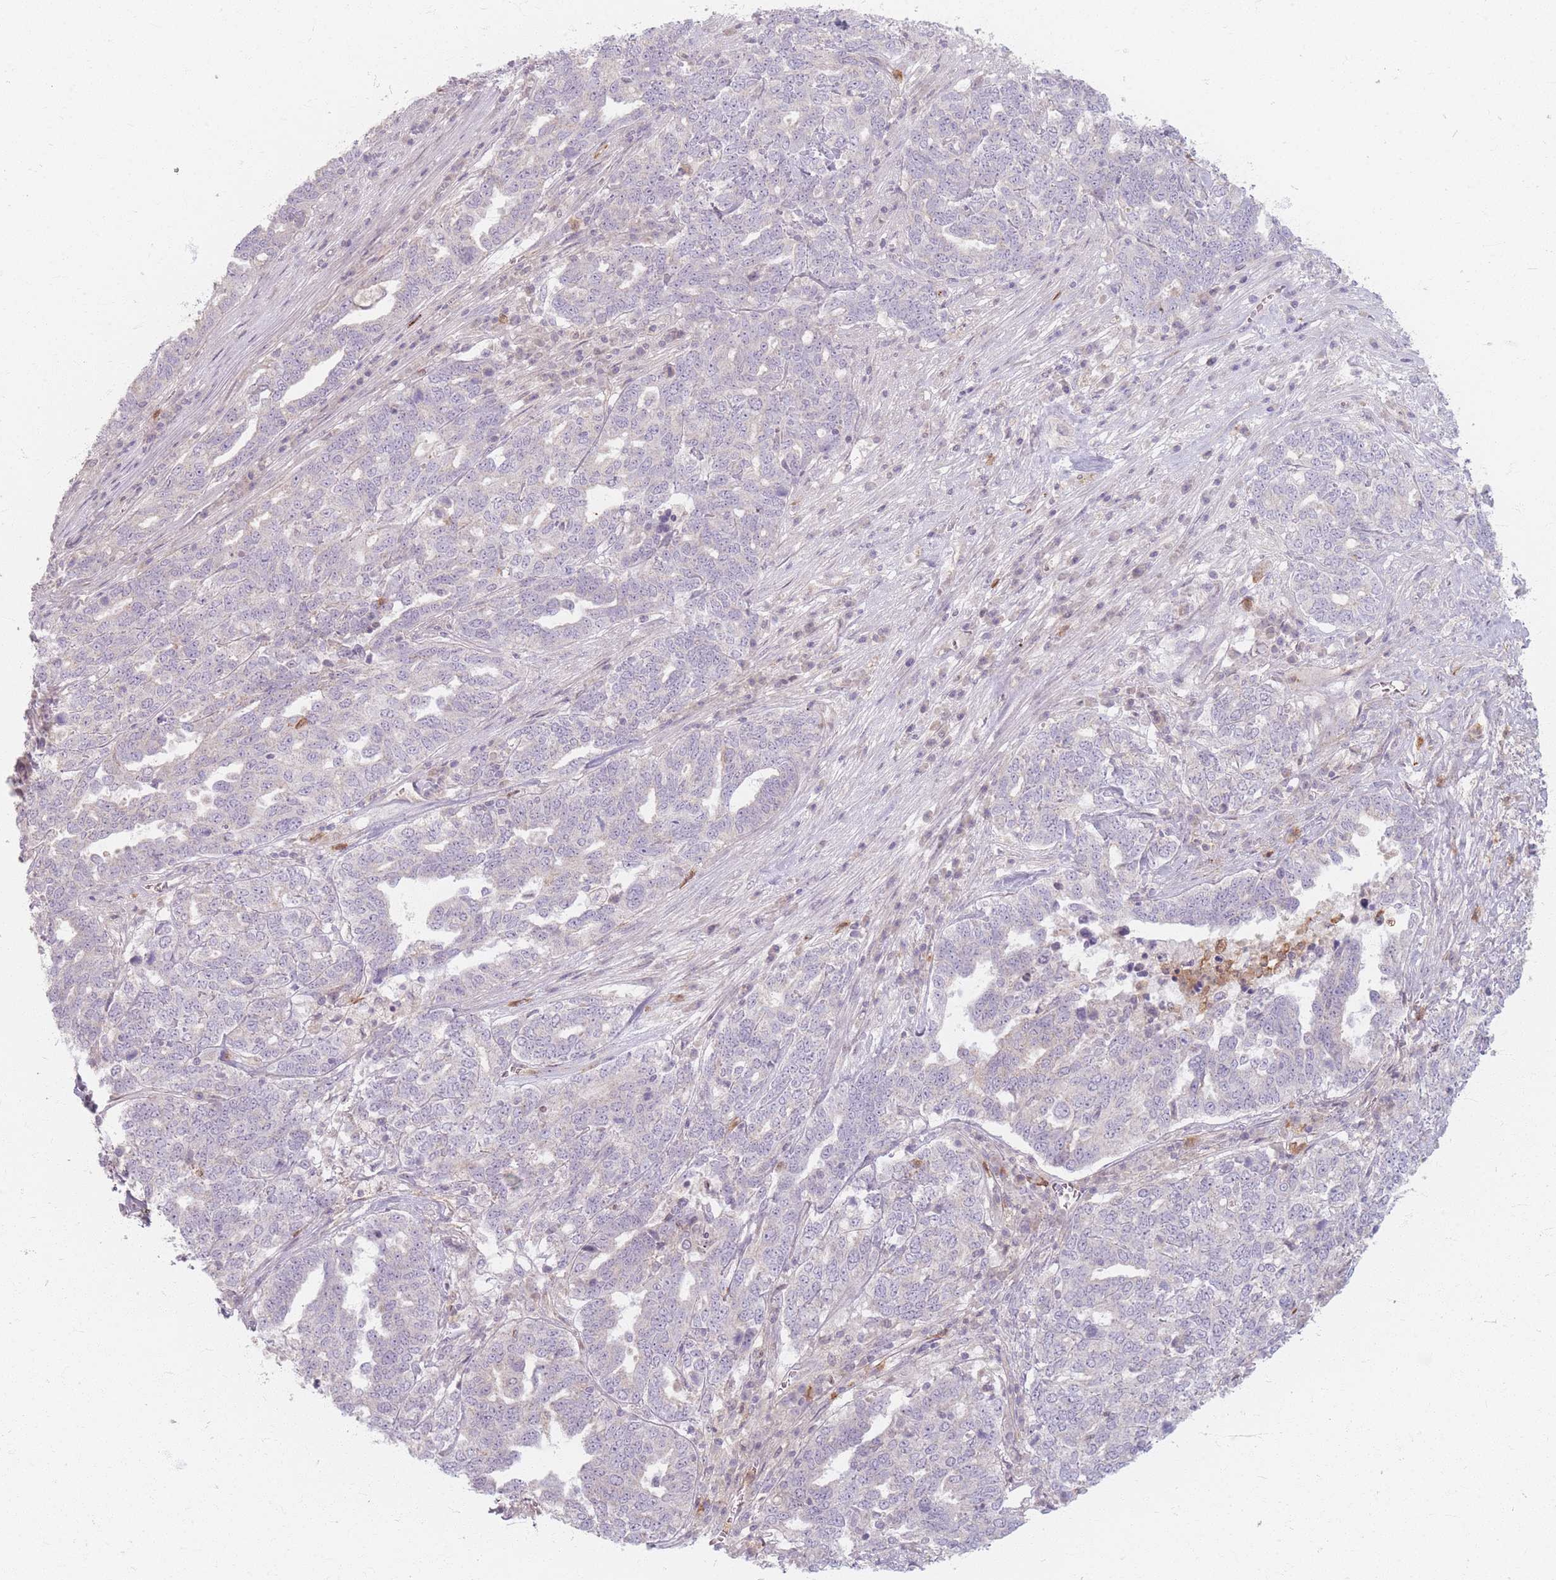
{"staining": {"intensity": "negative", "quantity": "none", "location": "none"}, "tissue": "ovarian cancer", "cell_type": "Tumor cells", "image_type": "cancer", "snomed": [{"axis": "morphology", "description": "Carcinoma, endometroid"}, {"axis": "topography", "description": "Ovary"}], "caption": "A histopathology image of human ovarian cancer is negative for staining in tumor cells. The staining is performed using DAB brown chromogen with nuclei counter-stained in using hematoxylin.", "gene": "CHCHD7", "patient": {"sex": "female", "age": 62}}